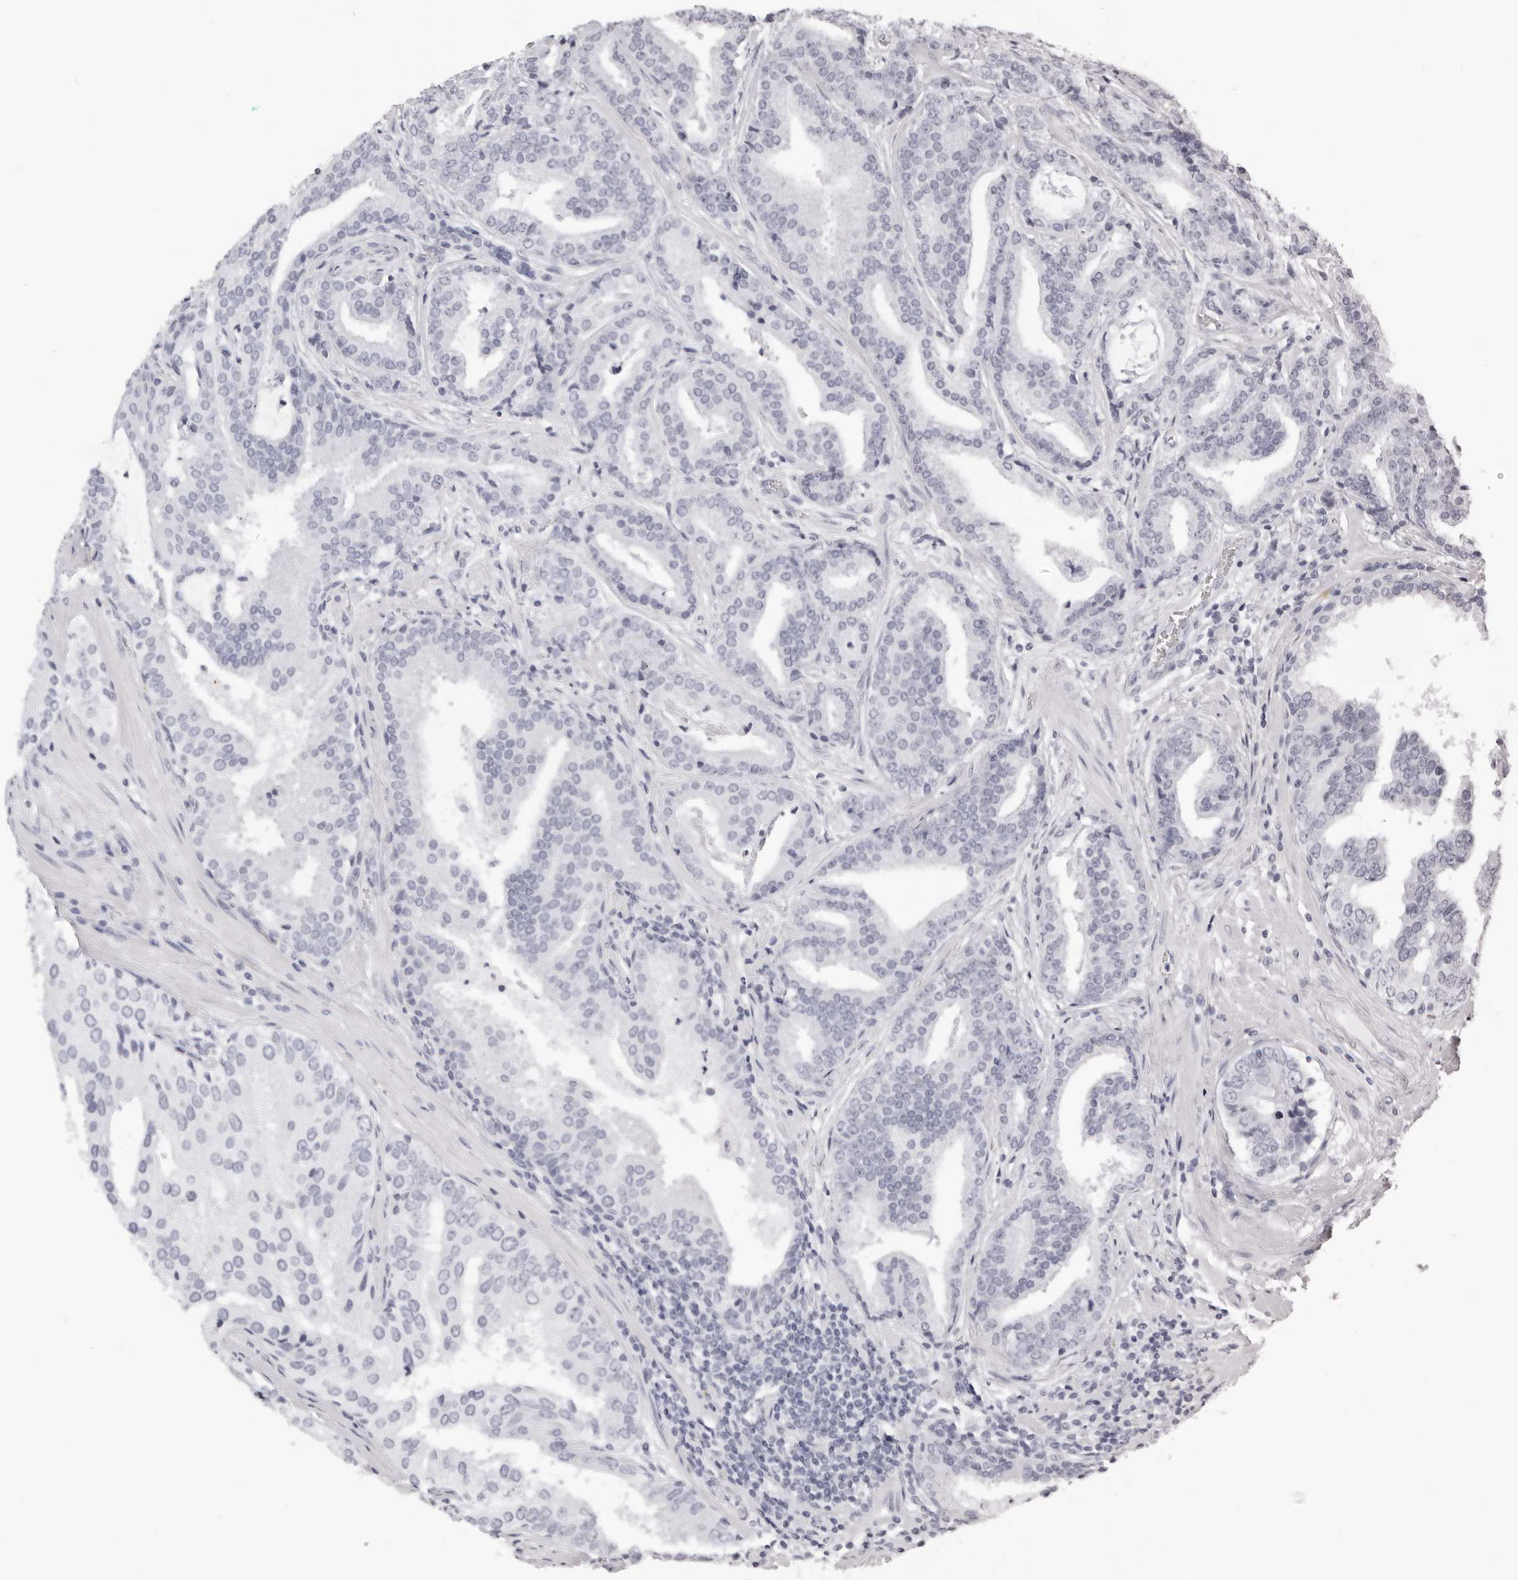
{"staining": {"intensity": "negative", "quantity": "none", "location": "none"}, "tissue": "prostate cancer", "cell_type": "Tumor cells", "image_type": "cancer", "snomed": [{"axis": "morphology", "description": "Adenocarcinoma, Low grade"}, {"axis": "topography", "description": "Prostate"}], "caption": "A high-resolution histopathology image shows immunohistochemistry staining of prostate adenocarcinoma (low-grade), which exhibits no significant staining in tumor cells.", "gene": "RHO", "patient": {"sex": "male", "age": 67}}